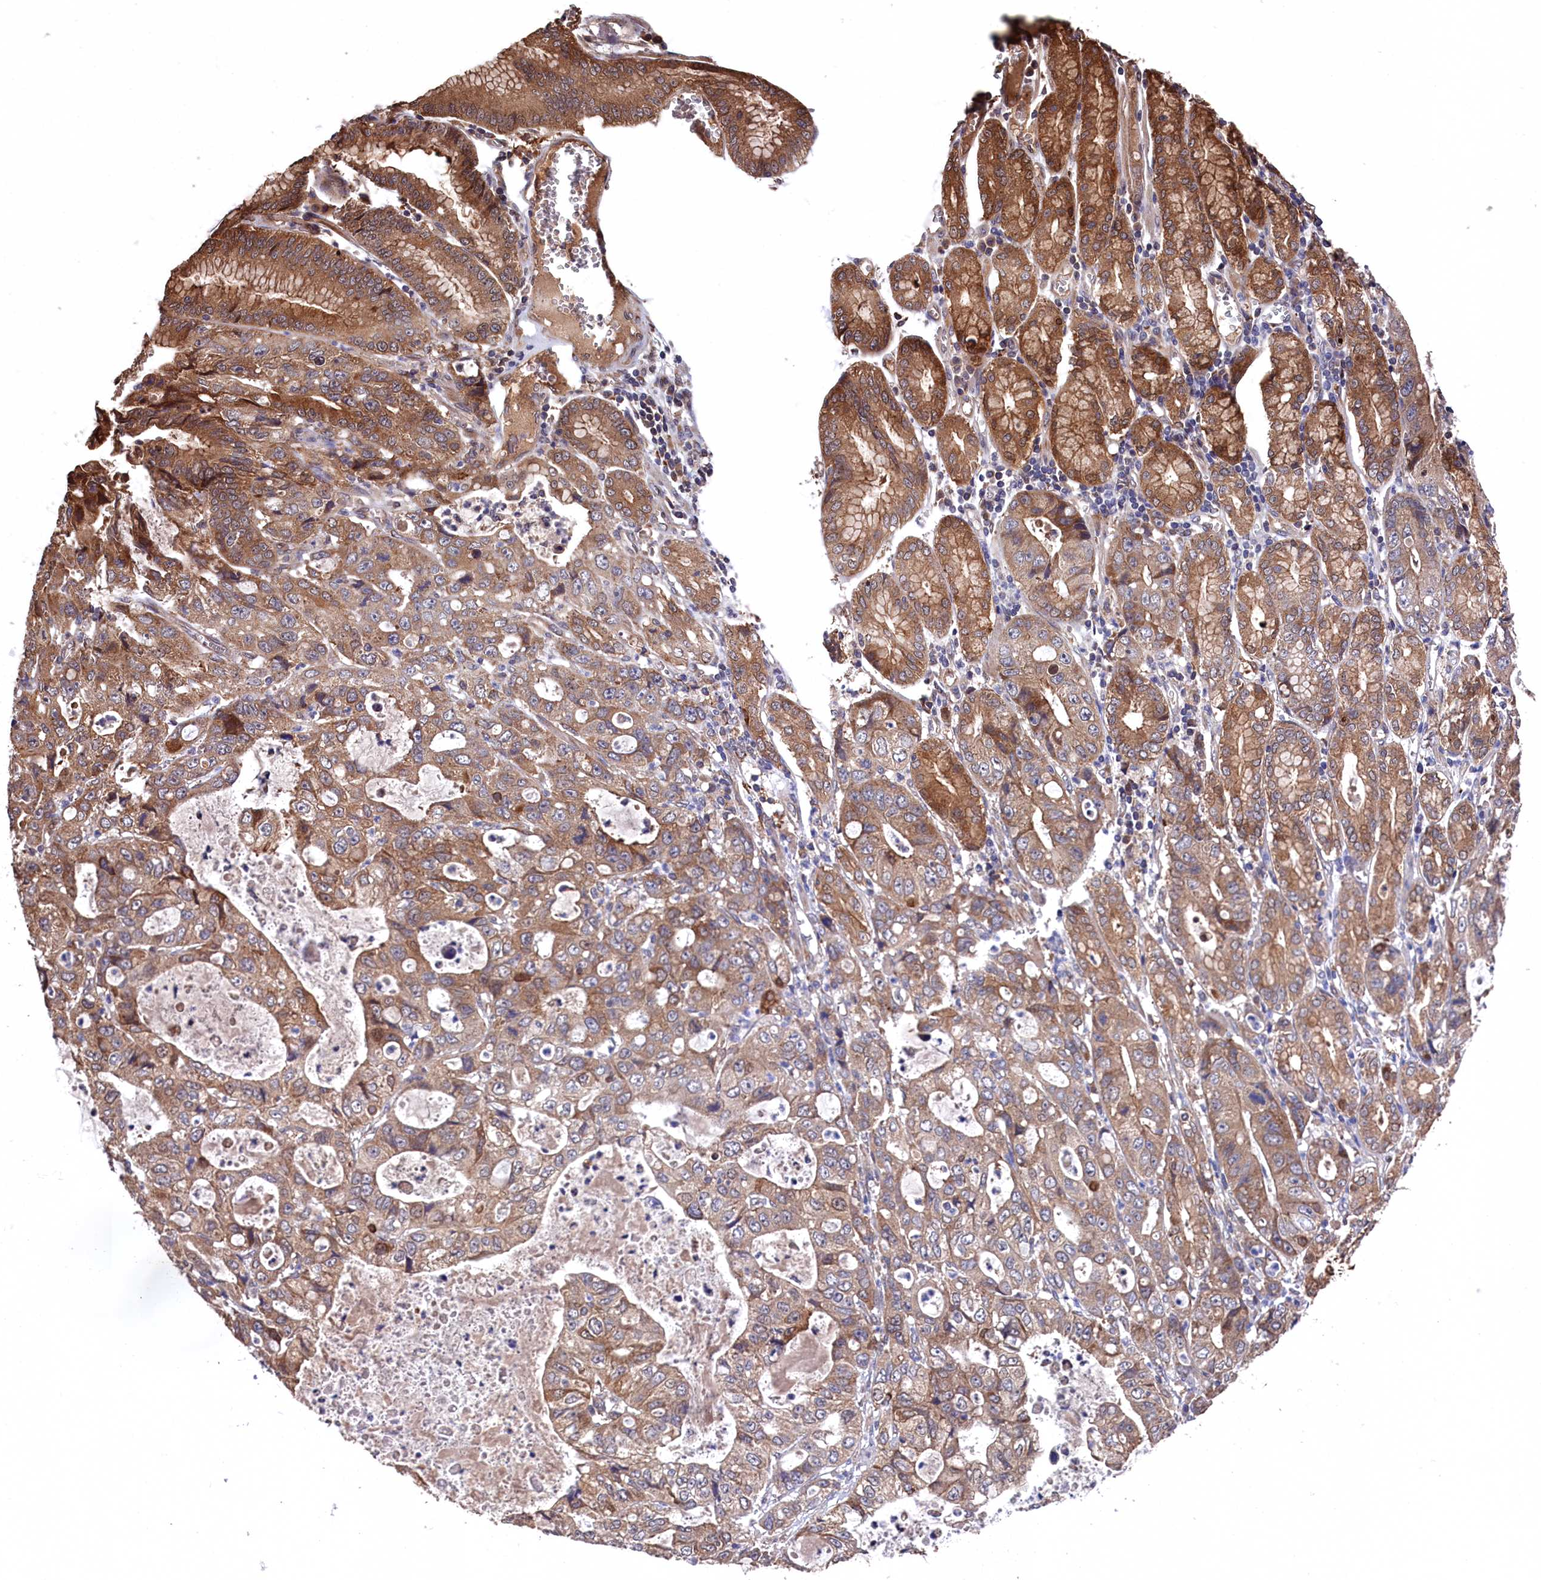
{"staining": {"intensity": "moderate", "quantity": ">75%", "location": "cytoplasmic/membranous"}, "tissue": "stomach cancer", "cell_type": "Tumor cells", "image_type": "cancer", "snomed": [{"axis": "morphology", "description": "Adenocarcinoma, NOS"}, {"axis": "topography", "description": "Stomach, lower"}], "caption": "Brown immunohistochemical staining in stomach adenocarcinoma shows moderate cytoplasmic/membranous positivity in about >75% of tumor cells.", "gene": "SLC12A4", "patient": {"sex": "female", "age": 43}}